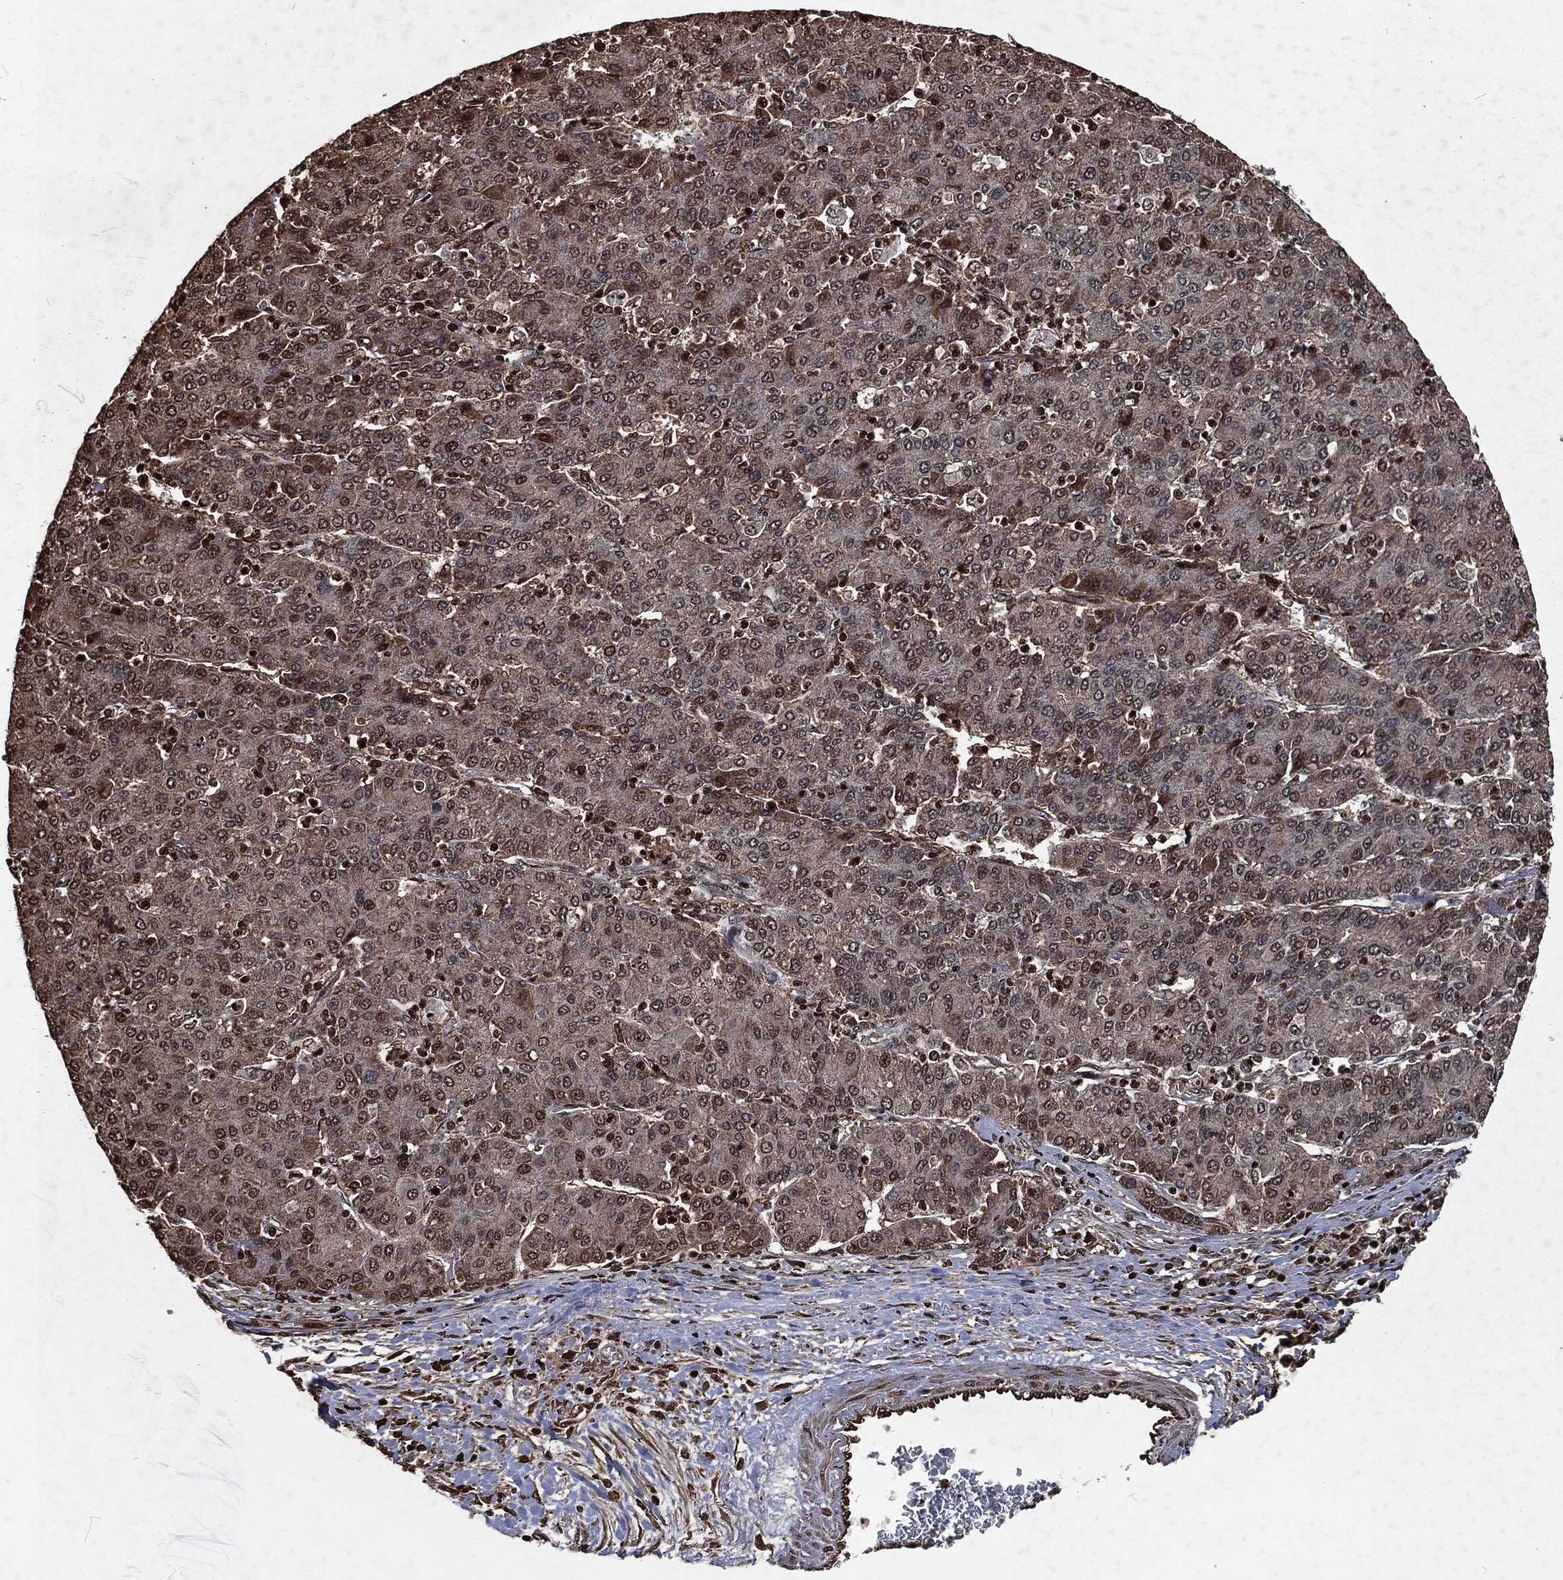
{"staining": {"intensity": "weak", "quantity": "25%-75%", "location": "cytoplasmic/membranous"}, "tissue": "liver cancer", "cell_type": "Tumor cells", "image_type": "cancer", "snomed": [{"axis": "morphology", "description": "Carcinoma, Hepatocellular, NOS"}, {"axis": "topography", "description": "Liver"}], "caption": "Hepatocellular carcinoma (liver) stained for a protein reveals weak cytoplasmic/membranous positivity in tumor cells. (brown staining indicates protein expression, while blue staining denotes nuclei).", "gene": "SNAI1", "patient": {"sex": "male", "age": 65}}